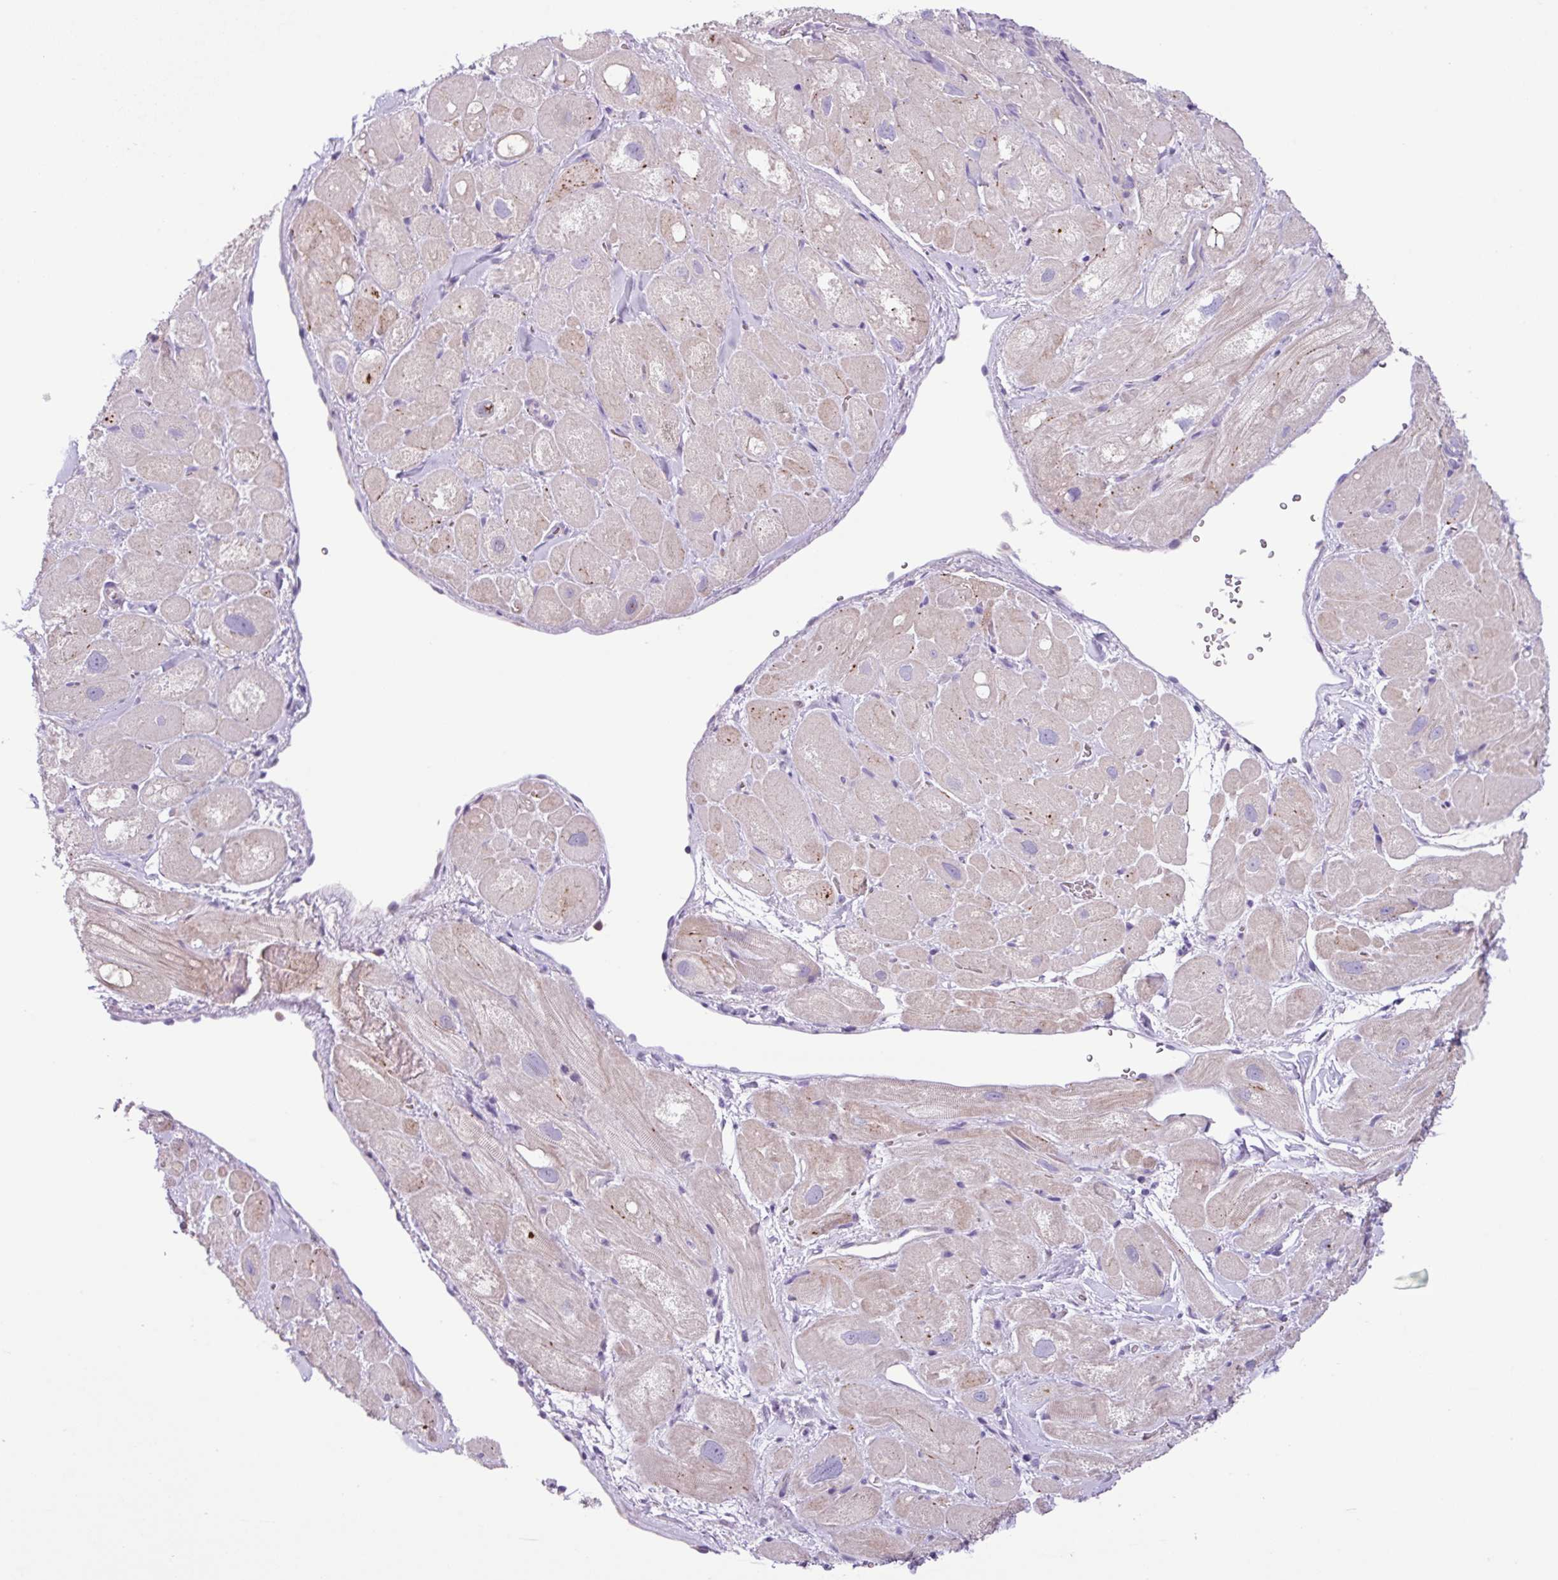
{"staining": {"intensity": "weak", "quantity": "<25%", "location": "cytoplasmic/membranous"}, "tissue": "heart muscle", "cell_type": "Cardiomyocytes", "image_type": "normal", "snomed": [{"axis": "morphology", "description": "Normal tissue, NOS"}, {"axis": "topography", "description": "Heart"}], "caption": "High magnification brightfield microscopy of unremarkable heart muscle stained with DAB (brown) and counterstained with hematoxylin (blue): cardiomyocytes show no significant staining. The staining is performed using DAB brown chromogen with nuclei counter-stained in using hematoxylin.", "gene": "TONSL", "patient": {"sex": "male", "age": 49}}